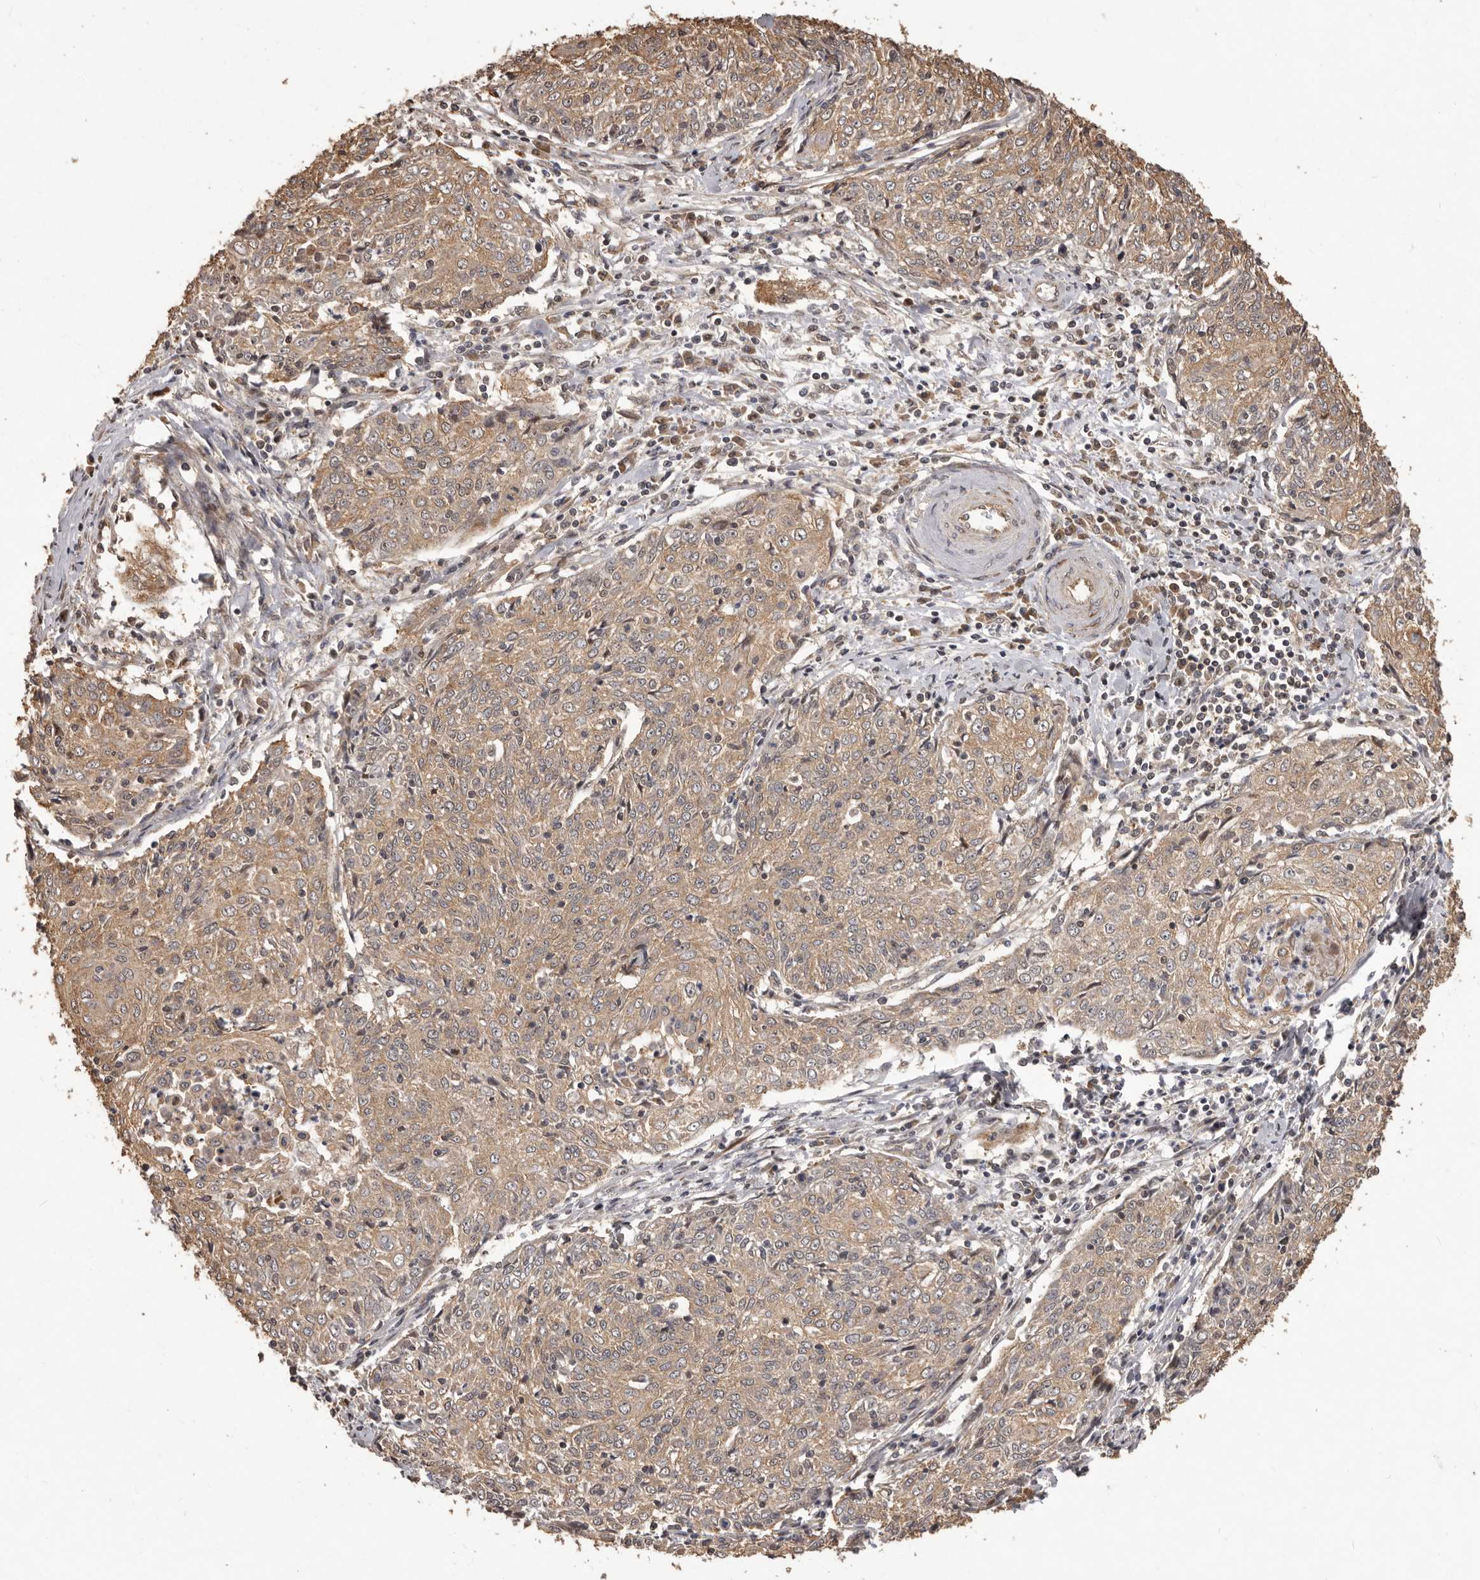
{"staining": {"intensity": "moderate", "quantity": ">75%", "location": "cytoplasmic/membranous"}, "tissue": "cervical cancer", "cell_type": "Tumor cells", "image_type": "cancer", "snomed": [{"axis": "morphology", "description": "Squamous cell carcinoma, NOS"}, {"axis": "topography", "description": "Cervix"}], "caption": "Cervical cancer was stained to show a protein in brown. There is medium levels of moderate cytoplasmic/membranous staining in approximately >75% of tumor cells. The staining was performed using DAB (3,3'-diaminobenzidine) to visualize the protein expression in brown, while the nuclei were stained in blue with hematoxylin (Magnification: 20x).", "gene": "MTO1", "patient": {"sex": "female", "age": 48}}